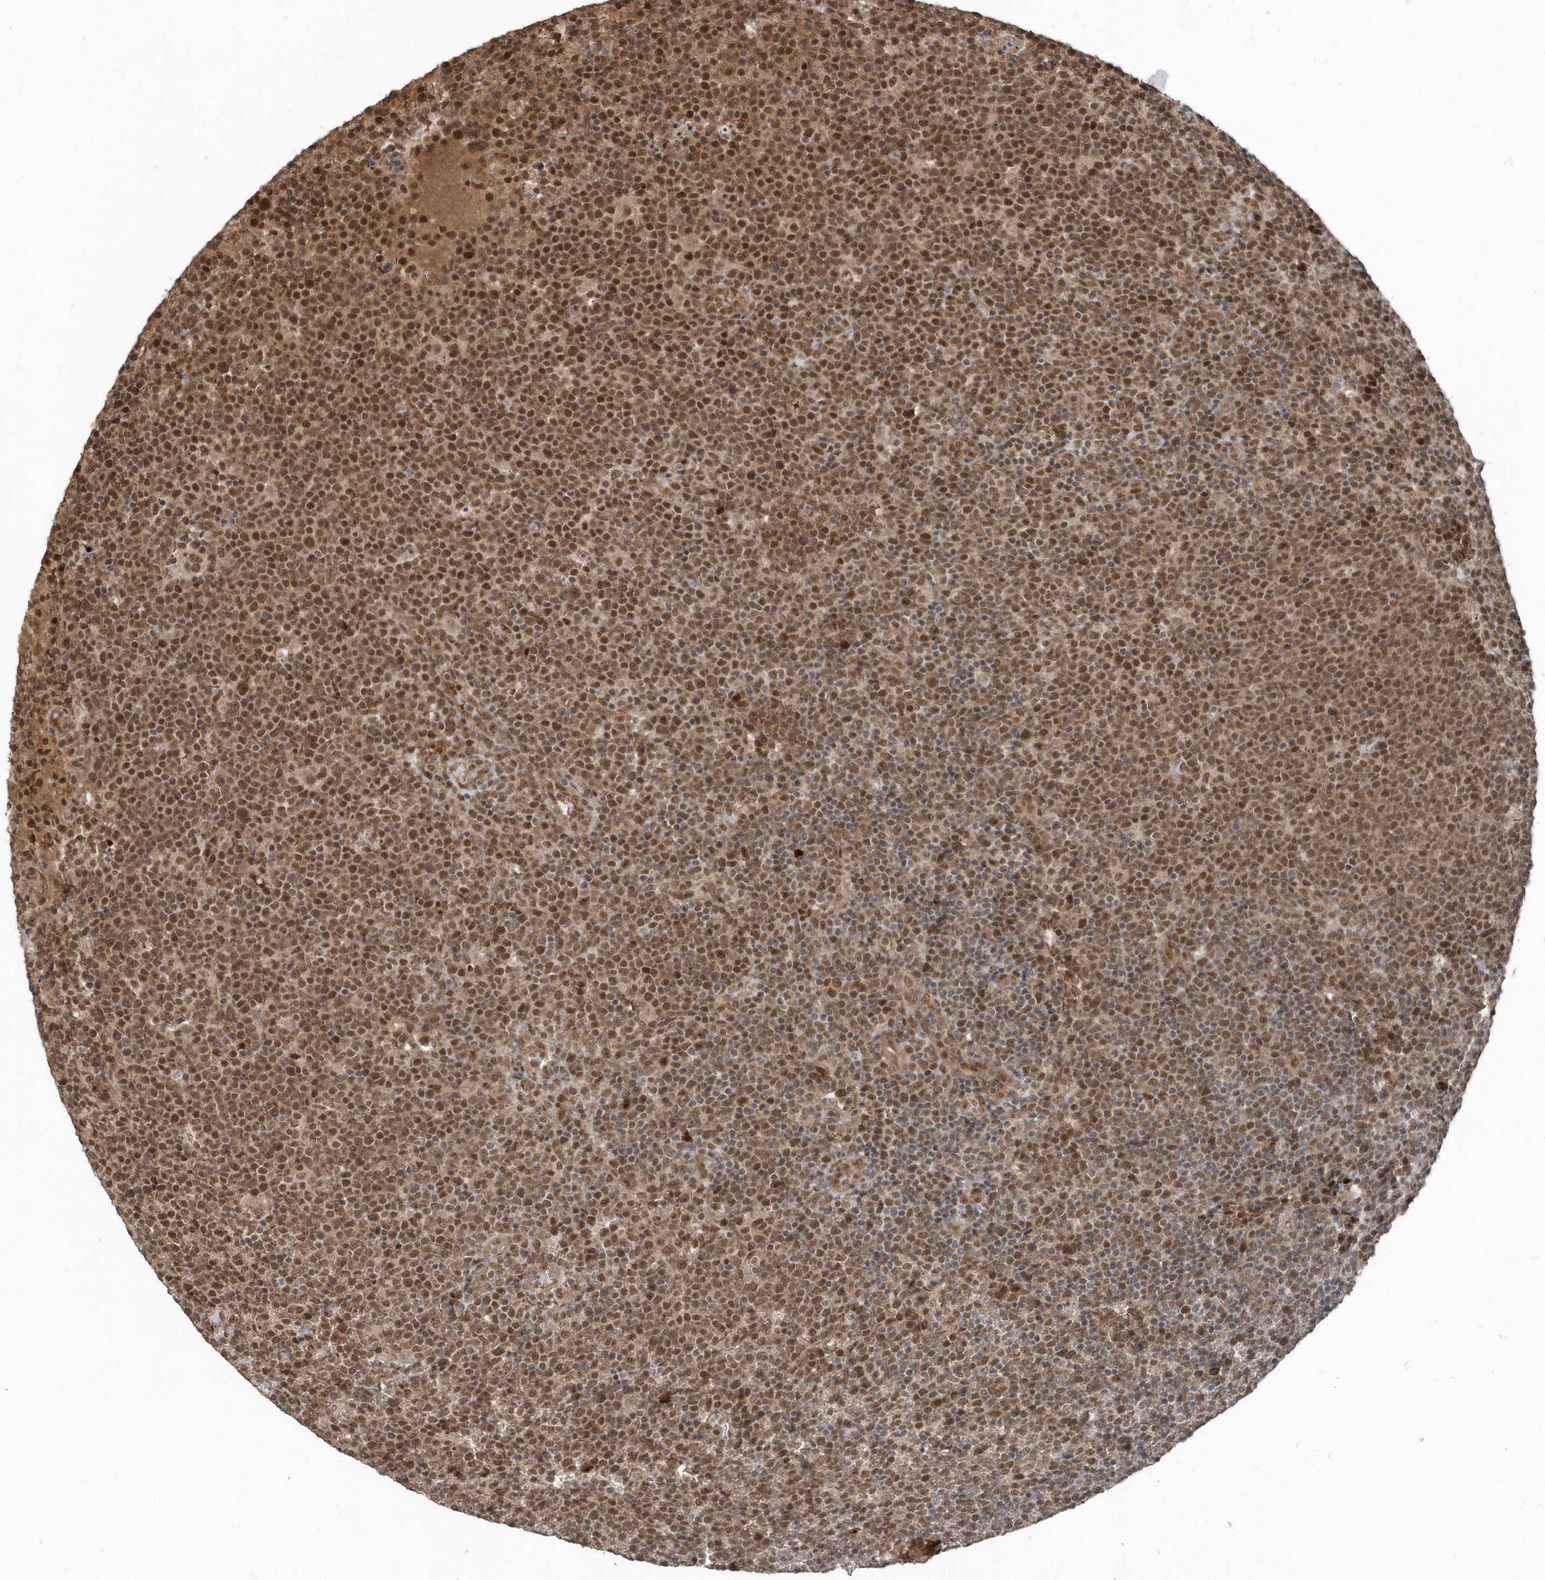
{"staining": {"intensity": "moderate", "quantity": ">75%", "location": "nuclear"}, "tissue": "lymphoma", "cell_type": "Tumor cells", "image_type": "cancer", "snomed": [{"axis": "morphology", "description": "Malignant lymphoma, non-Hodgkin's type, High grade"}, {"axis": "topography", "description": "Lymph node"}], "caption": "Approximately >75% of tumor cells in human malignant lymphoma, non-Hodgkin's type (high-grade) display moderate nuclear protein positivity as visualized by brown immunohistochemical staining.", "gene": "QTRT2", "patient": {"sex": "male", "age": 61}}